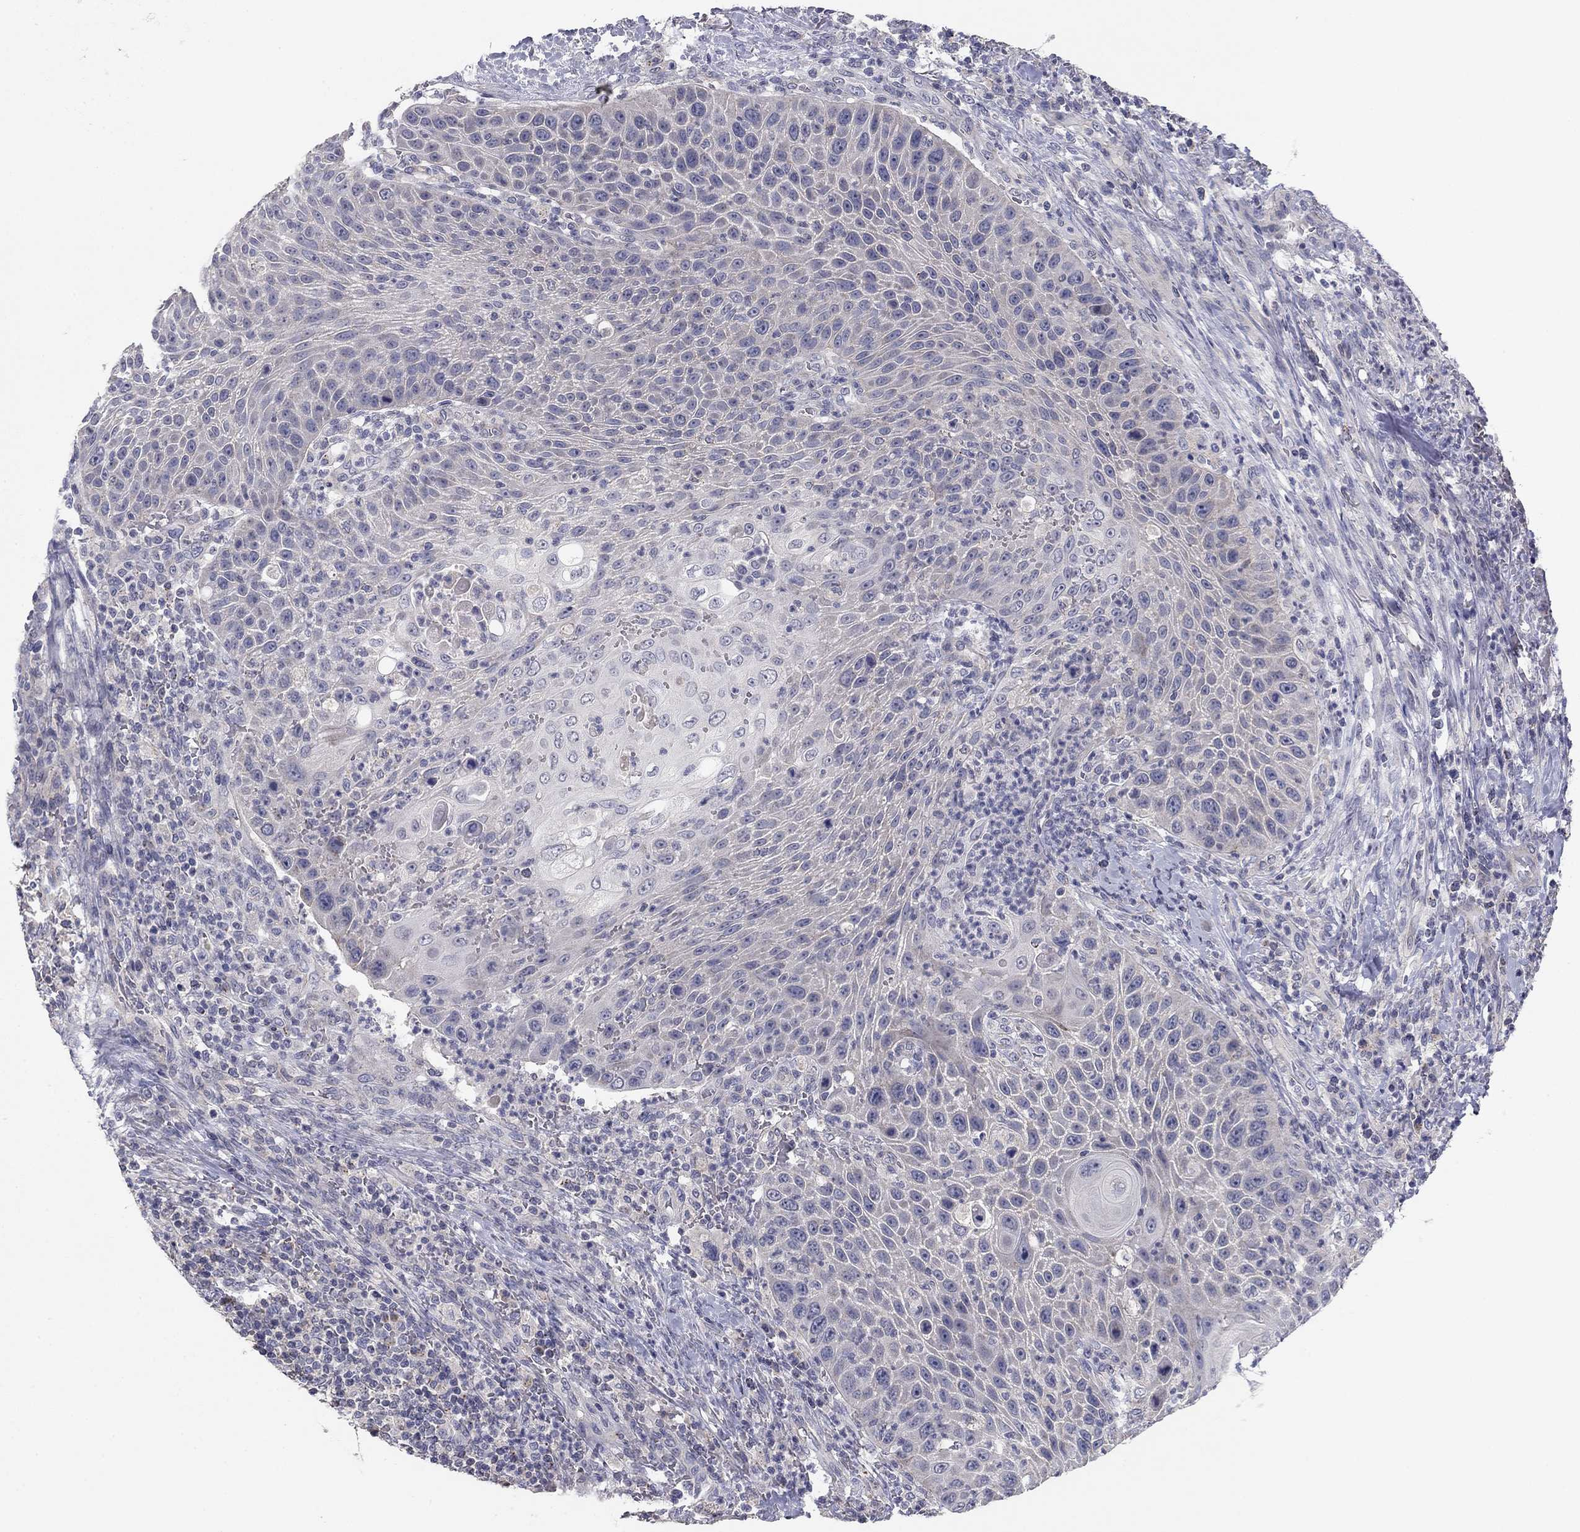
{"staining": {"intensity": "negative", "quantity": "none", "location": "none"}, "tissue": "head and neck cancer", "cell_type": "Tumor cells", "image_type": "cancer", "snomed": [{"axis": "morphology", "description": "Squamous cell carcinoma, NOS"}, {"axis": "topography", "description": "Head-Neck"}], "caption": "Head and neck cancer (squamous cell carcinoma) stained for a protein using immunohistochemistry (IHC) shows no staining tumor cells.", "gene": "SEPTIN3", "patient": {"sex": "male", "age": 69}}